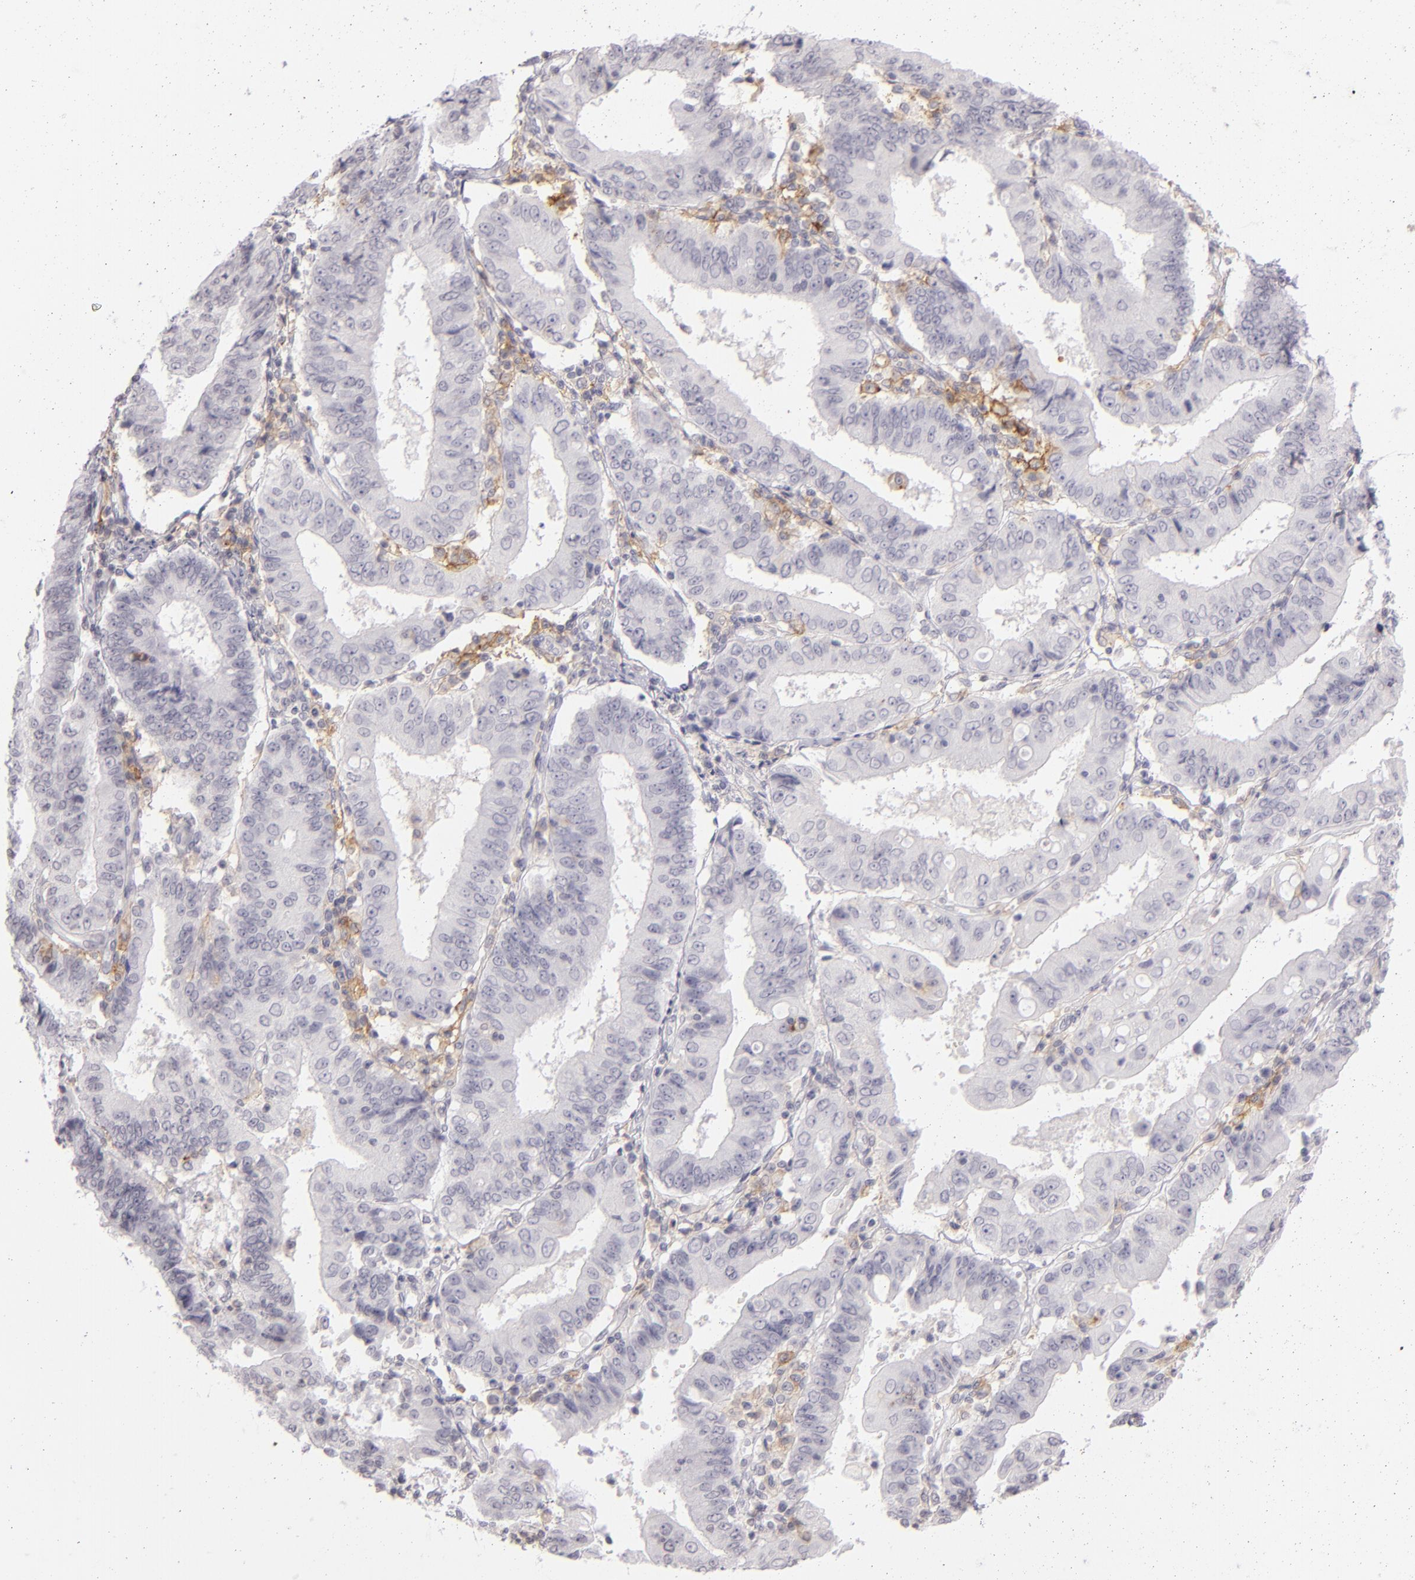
{"staining": {"intensity": "negative", "quantity": "none", "location": "none"}, "tissue": "endometrial cancer", "cell_type": "Tumor cells", "image_type": "cancer", "snomed": [{"axis": "morphology", "description": "Adenocarcinoma, NOS"}, {"axis": "topography", "description": "Endometrium"}], "caption": "Immunohistochemistry (IHC) histopathology image of neoplastic tissue: adenocarcinoma (endometrial) stained with DAB demonstrates no significant protein positivity in tumor cells.", "gene": "CD40", "patient": {"sex": "female", "age": 75}}